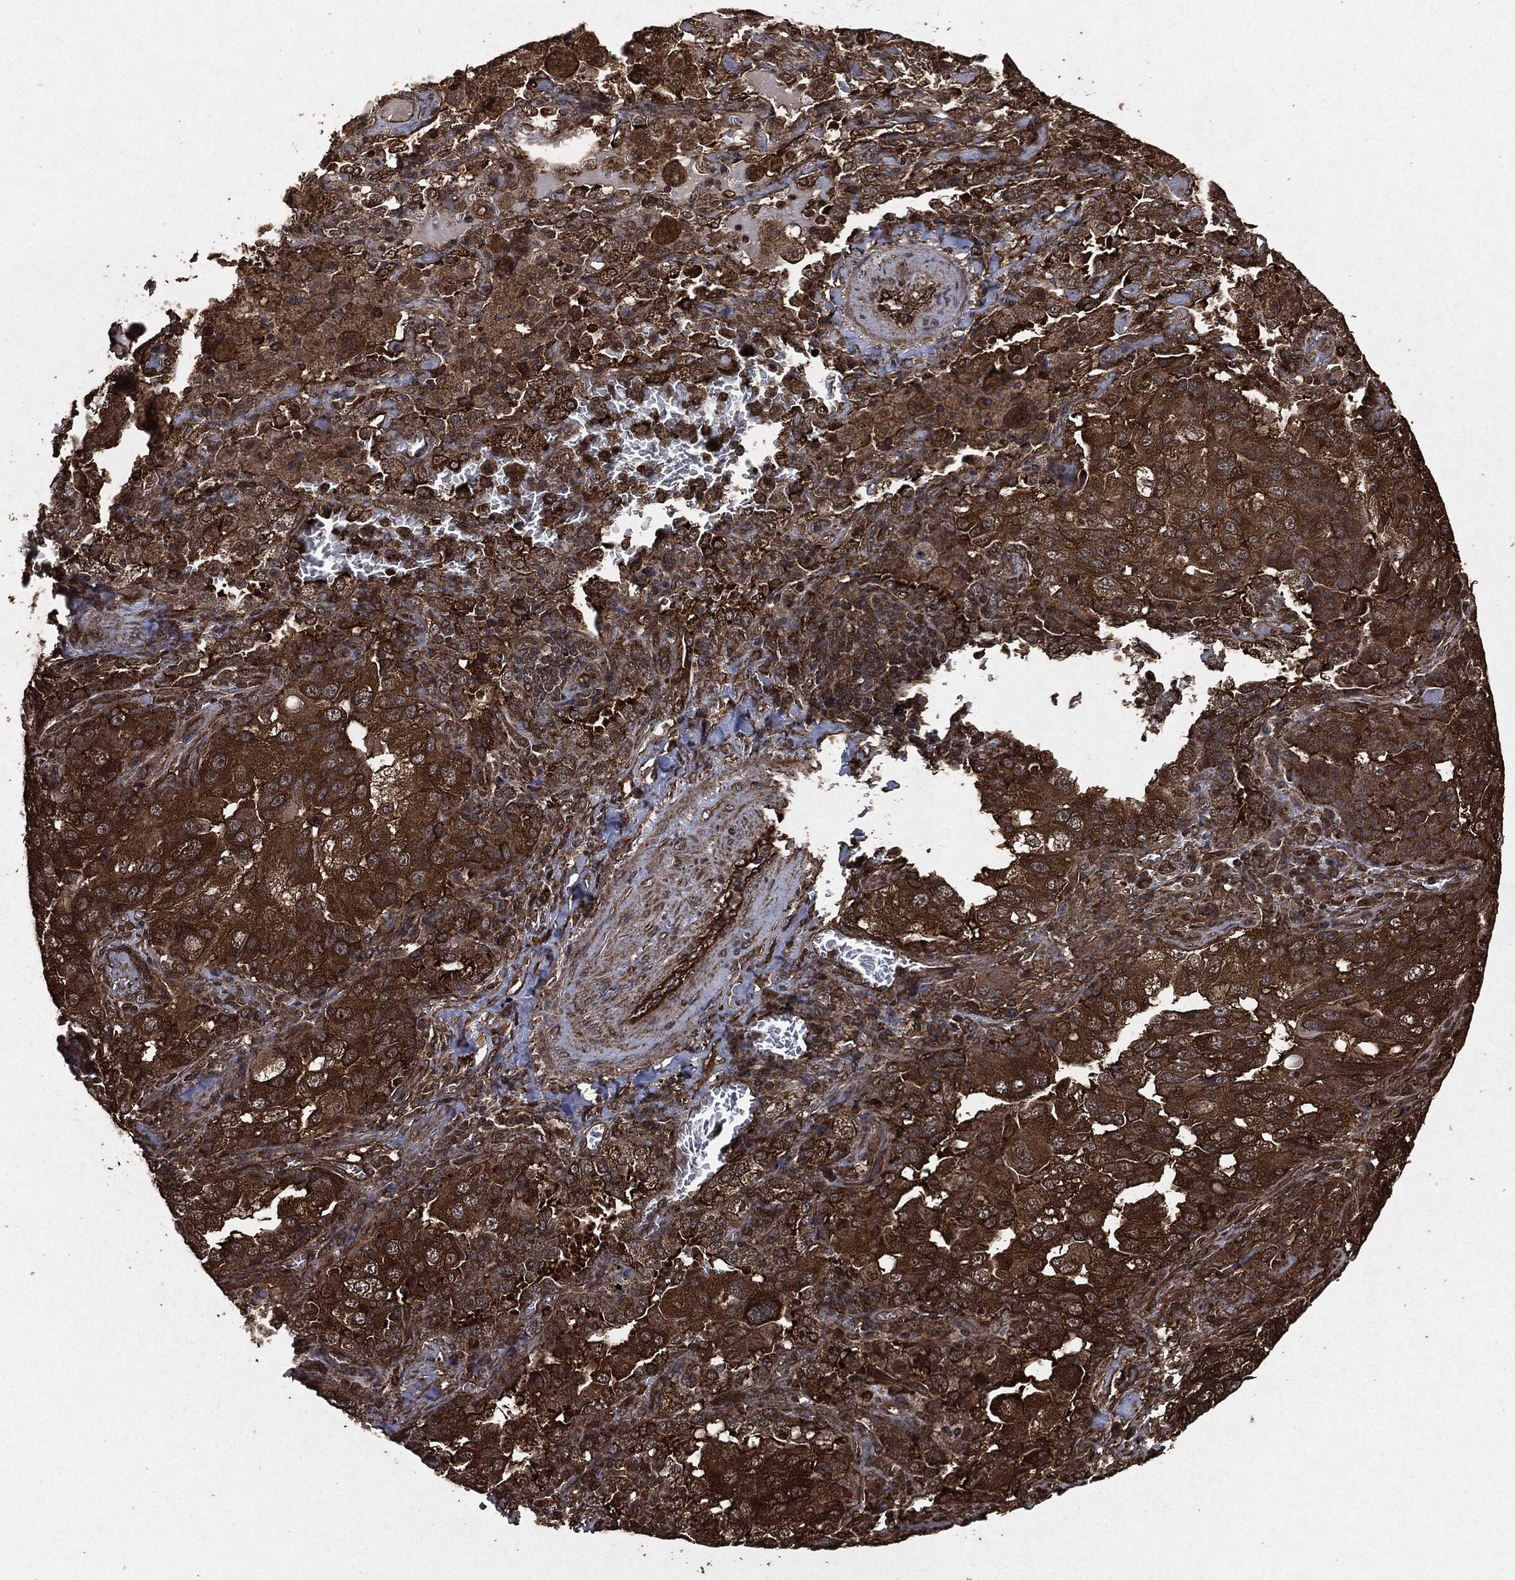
{"staining": {"intensity": "strong", "quantity": ">75%", "location": "cytoplasmic/membranous"}, "tissue": "lung cancer", "cell_type": "Tumor cells", "image_type": "cancer", "snomed": [{"axis": "morphology", "description": "Adenocarcinoma, NOS"}, {"axis": "topography", "description": "Lung"}], "caption": "Protein expression analysis of human lung cancer reveals strong cytoplasmic/membranous expression in approximately >75% of tumor cells. (Stains: DAB in brown, nuclei in blue, Microscopy: brightfield microscopy at high magnification).", "gene": "HRAS", "patient": {"sex": "female", "age": 61}}